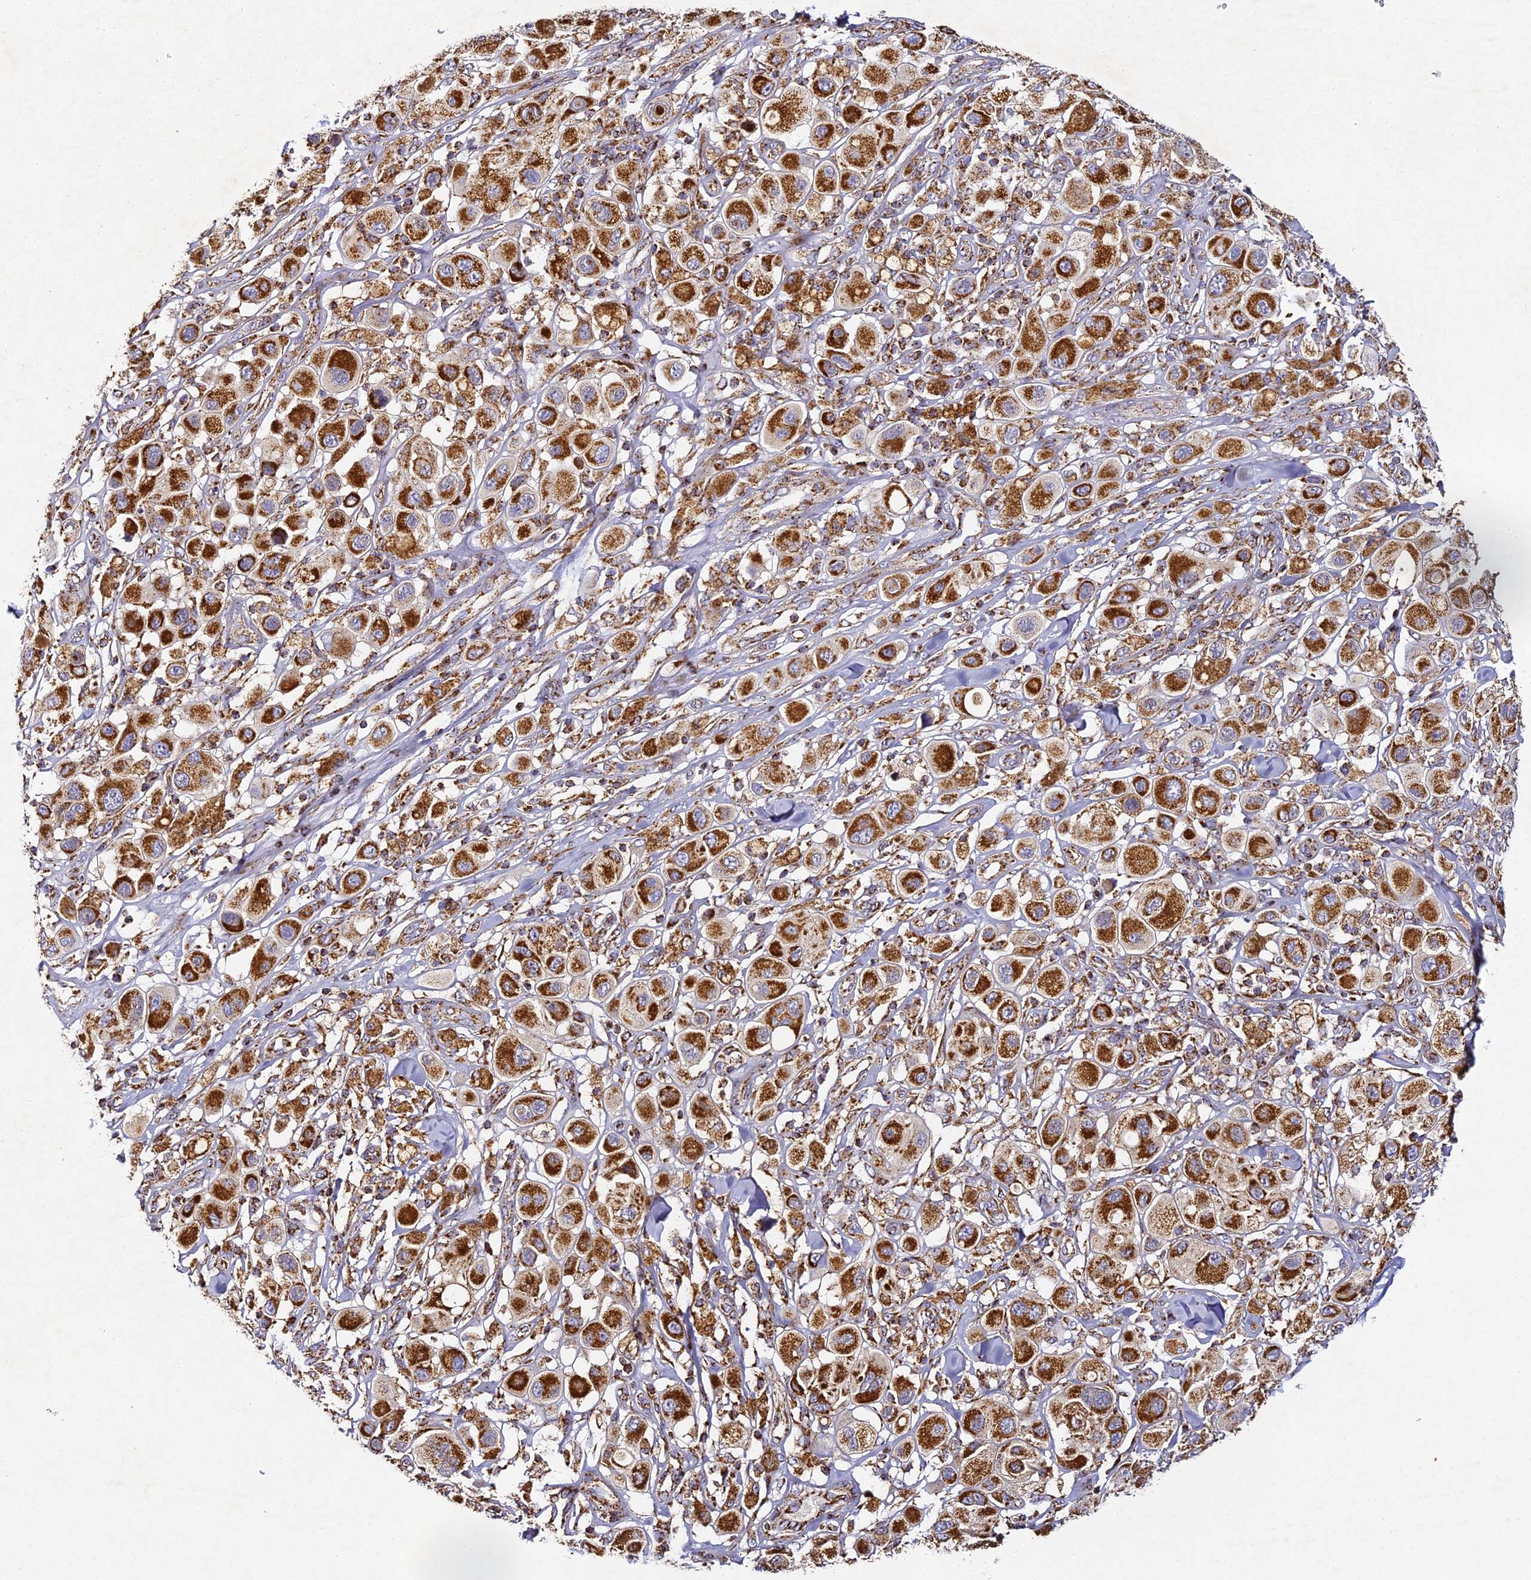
{"staining": {"intensity": "strong", "quantity": ">75%", "location": "cytoplasmic/membranous"}, "tissue": "melanoma", "cell_type": "Tumor cells", "image_type": "cancer", "snomed": [{"axis": "morphology", "description": "Malignant melanoma, Metastatic site"}, {"axis": "topography", "description": "Skin"}], "caption": "Malignant melanoma (metastatic site) tissue reveals strong cytoplasmic/membranous staining in about >75% of tumor cells The staining was performed using DAB, with brown indicating positive protein expression. Nuclei are stained blue with hematoxylin.", "gene": "DONSON", "patient": {"sex": "male", "age": 41}}